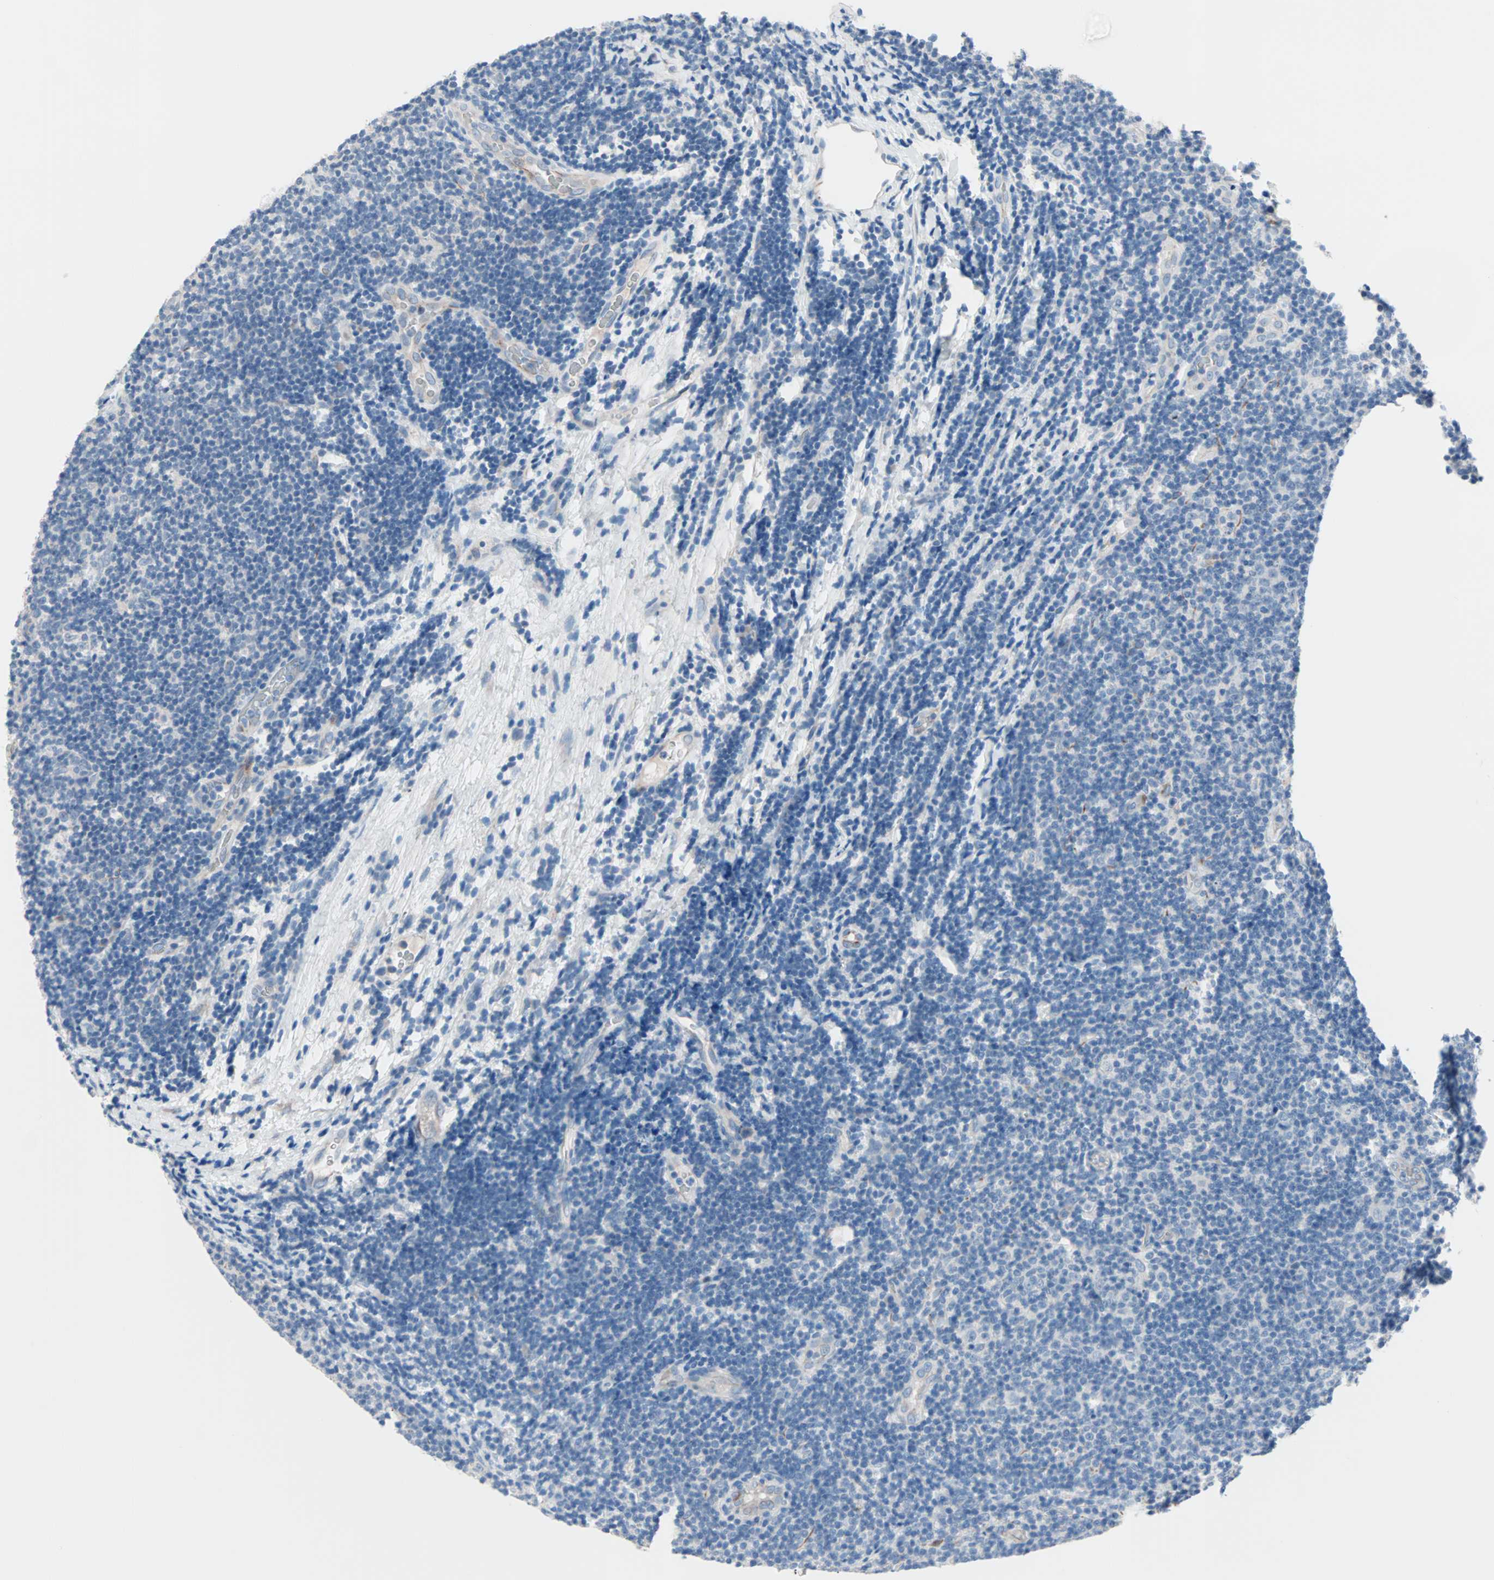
{"staining": {"intensity": "negative", "quantity": "none", "location": "none"}, "tissue": "lymphoma", "cell_type": "Tumor cells", "image_type": "cancer", "snomed": [{"axis": "morphology", "description": "Malignant lymphoma, non-Hodgkin's type, Low grade"}, {"axis": "topography", "description": "Lymph node"}], "caption": "Tumor cells show no significant expression in lymphoma. Brightfield microscopy of IHC stained with DAB (3,3'-diaminobenzidine) (brown) and hematoxylin (blue), captured at high magnification.", "gene": "ULBP1", "patient": {"sex": "male", "age": 83}}